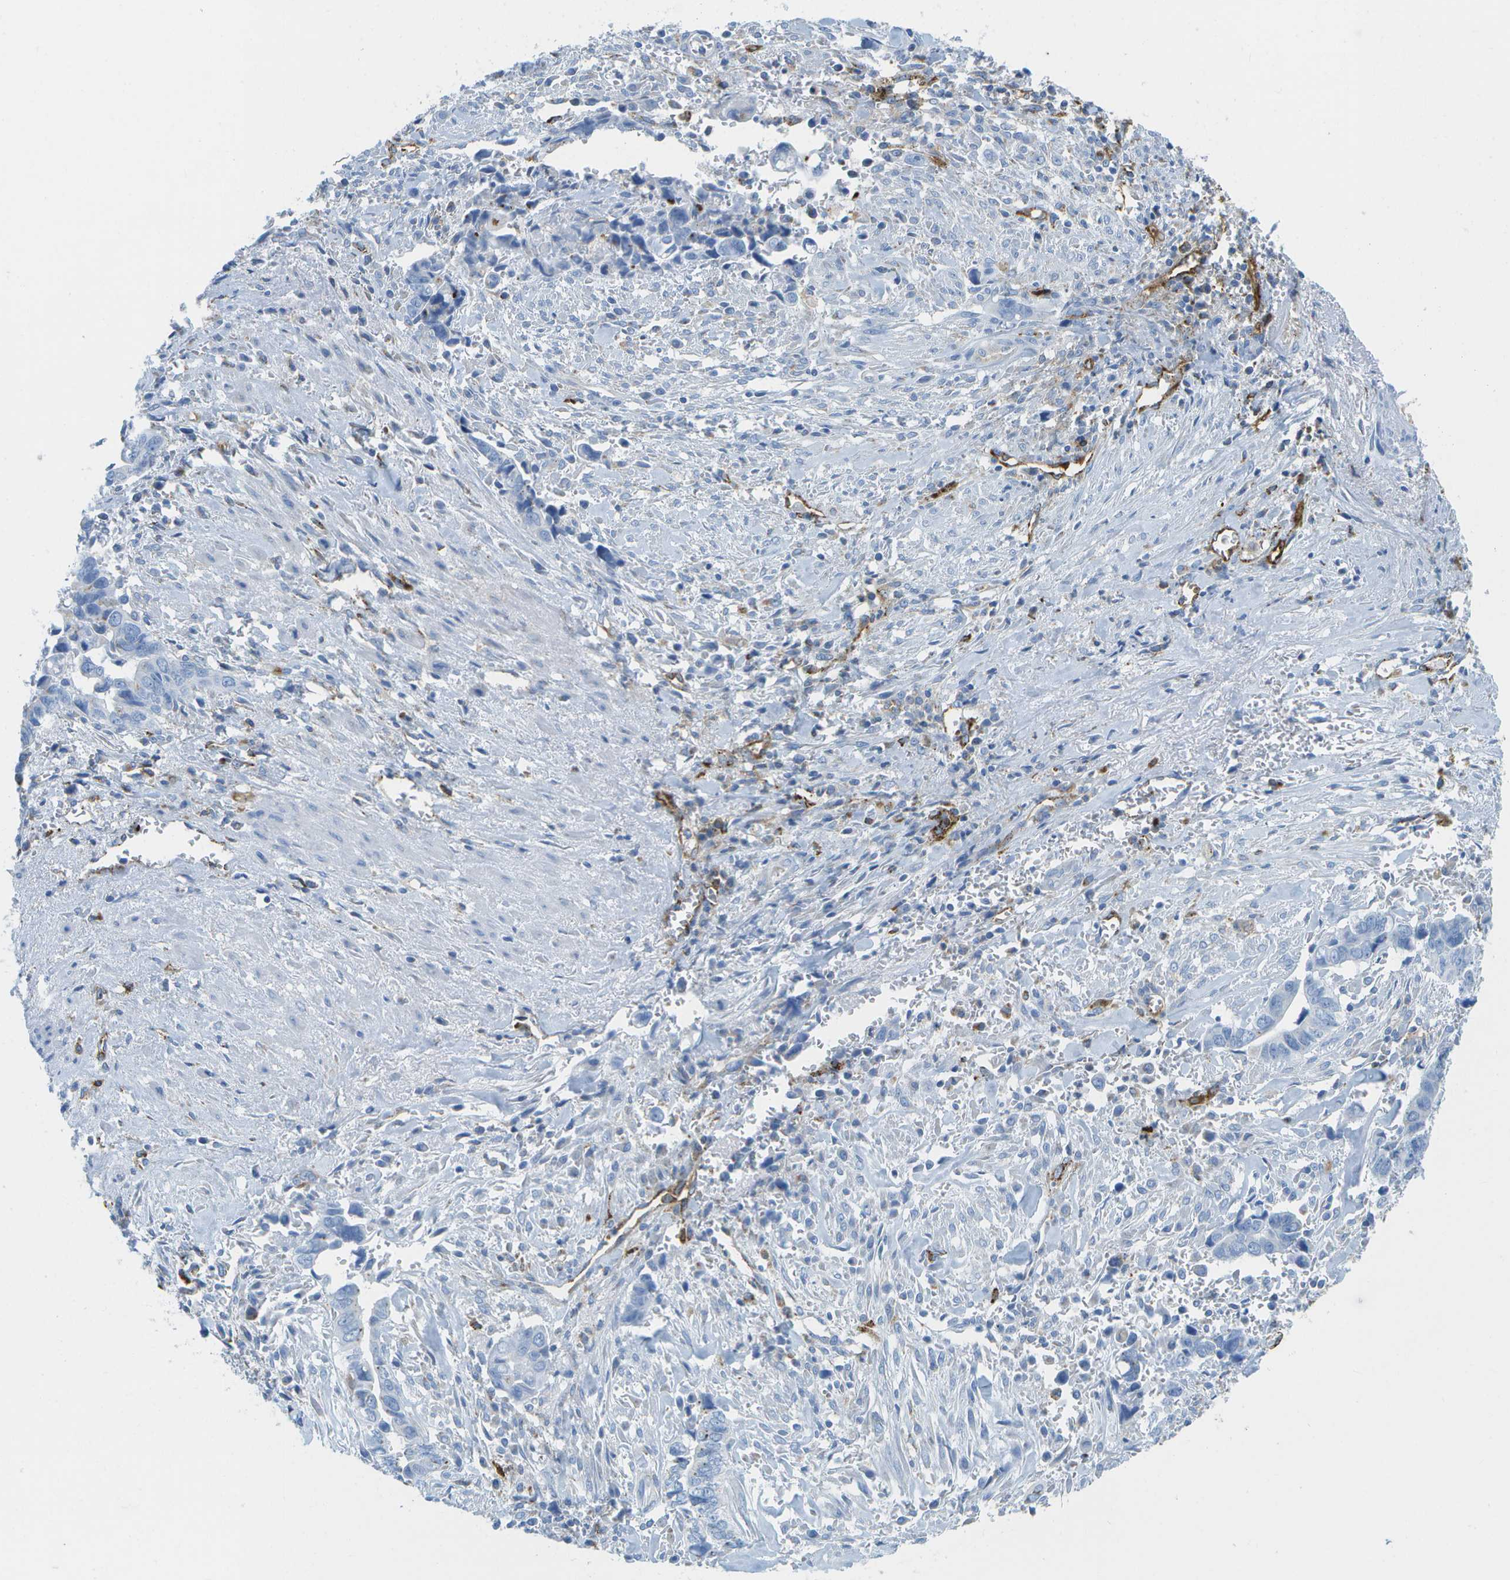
{"staining": {"intensity": "negative", "quantity": "none", "location": "none"}, "tissue": "liver cancer", "cell_type": "Tumor cells", "image_type": "cancer", "snomed": [{"axis": "morphology", "description": "Cholangiocarcinoma"}, {"axis": "topography", "description": "Liver"}], "caption": "Image shows no significant protein expression in tumor cells of liver cholangiocarcinoma. (Immunohistochemistry (ihc), brightfield microscopy, high magnification).", "gene": "PRCP", "patient": {"sex": "female", "age": 79}}